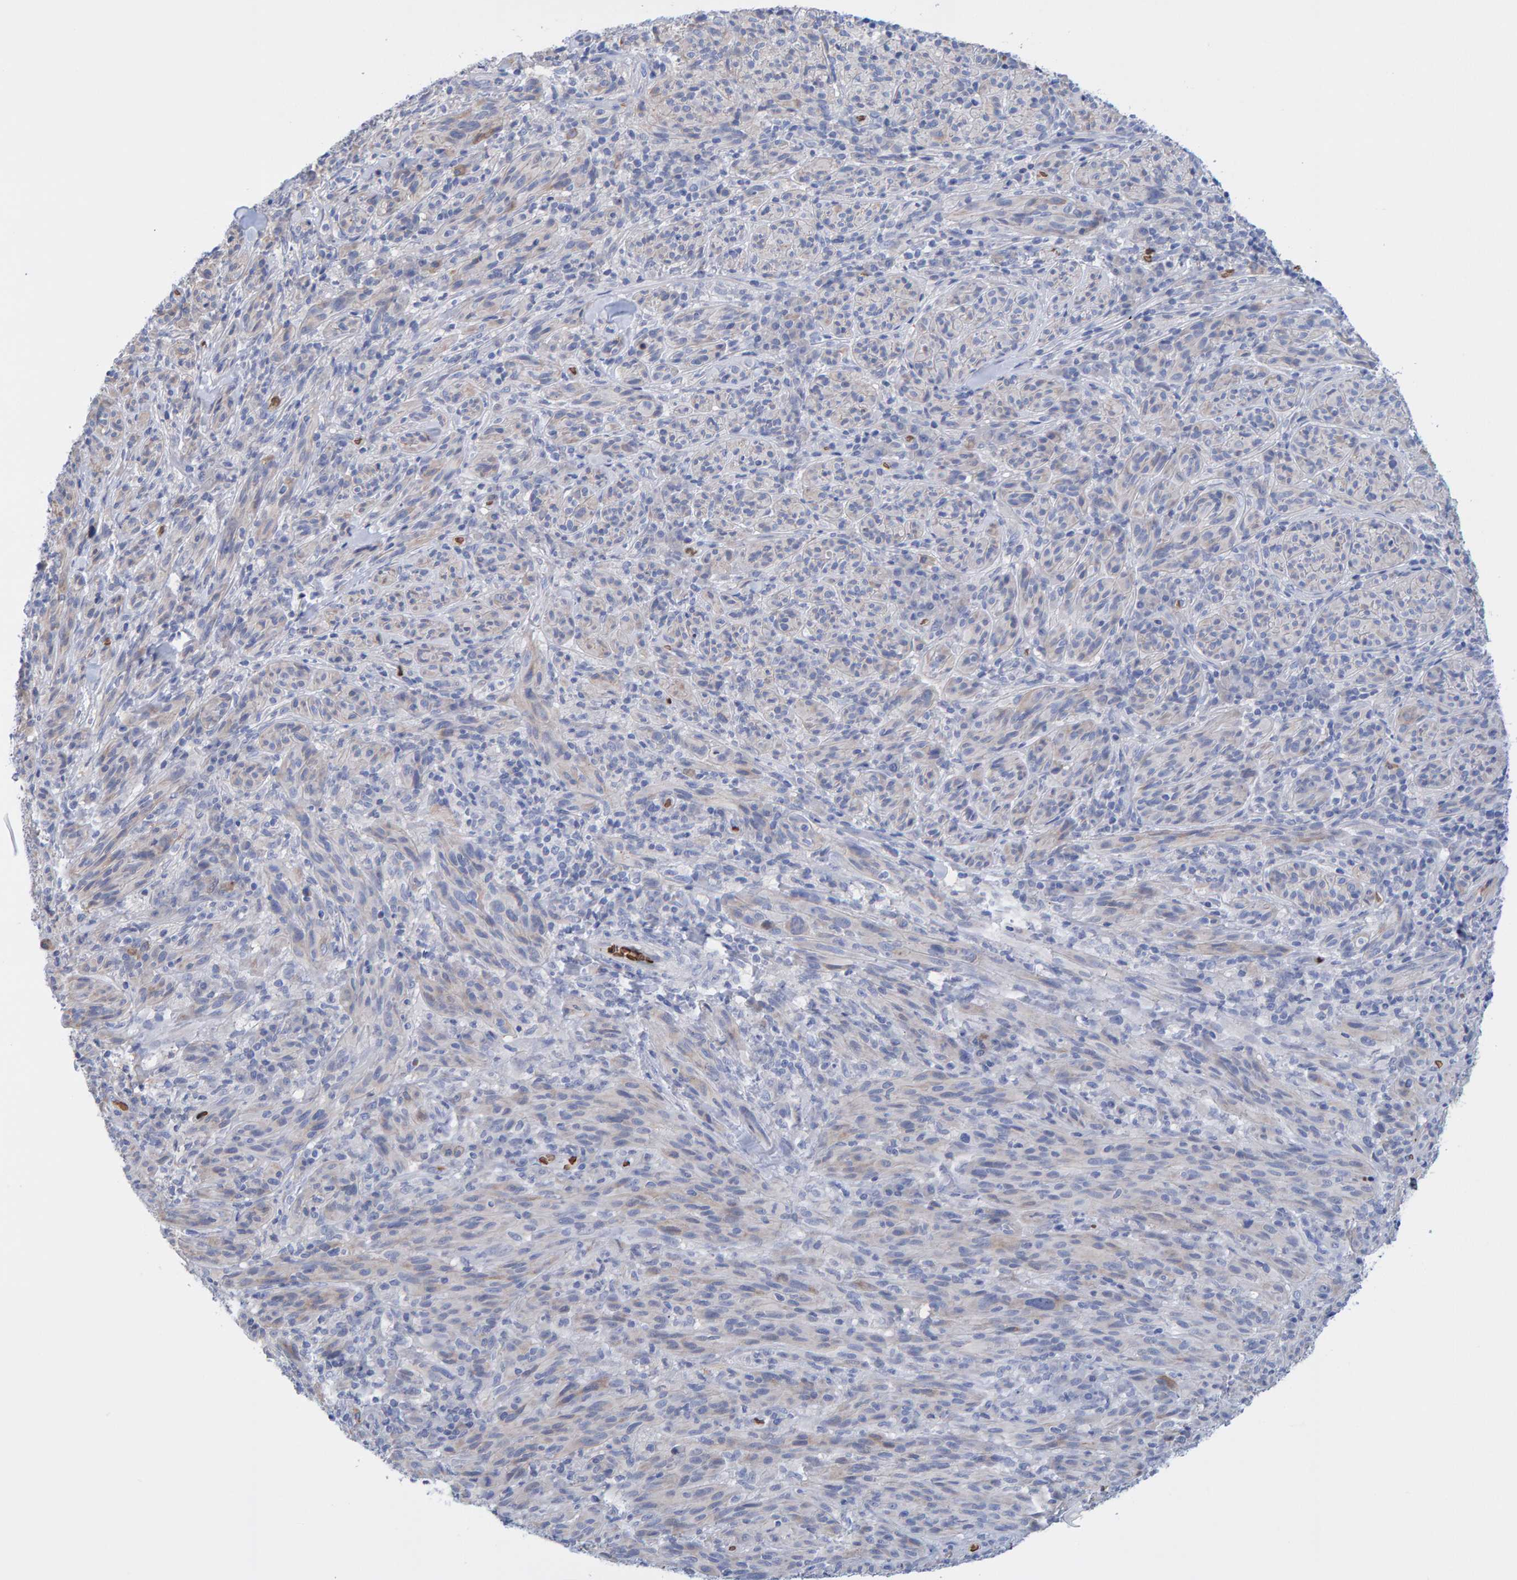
{"staining": {"intensity": "weak", "quantity": "25%-75%", "location": "cytoplasmic/membranous"}, "tissue": "melanoma", "cell_type": "Tumor cells", "image_type": "cancer", "snomed": [{"axis": "morphology", "description": "Malignant melanoma, NOS"}, {"axis": "topography", "description": "Skin of head"}], "caption": "Immunohistochemistry of malignant melanoma exhibits low levels of weak cytoplasmic/membranous staining in approximately 25%-75% of tumor cells. Immunohistochemistry stains the protein of interest in brown and the nuclei are stained blue.", "gene": "VPS9D1", "patient": {"sex": "male", "age": 96}}